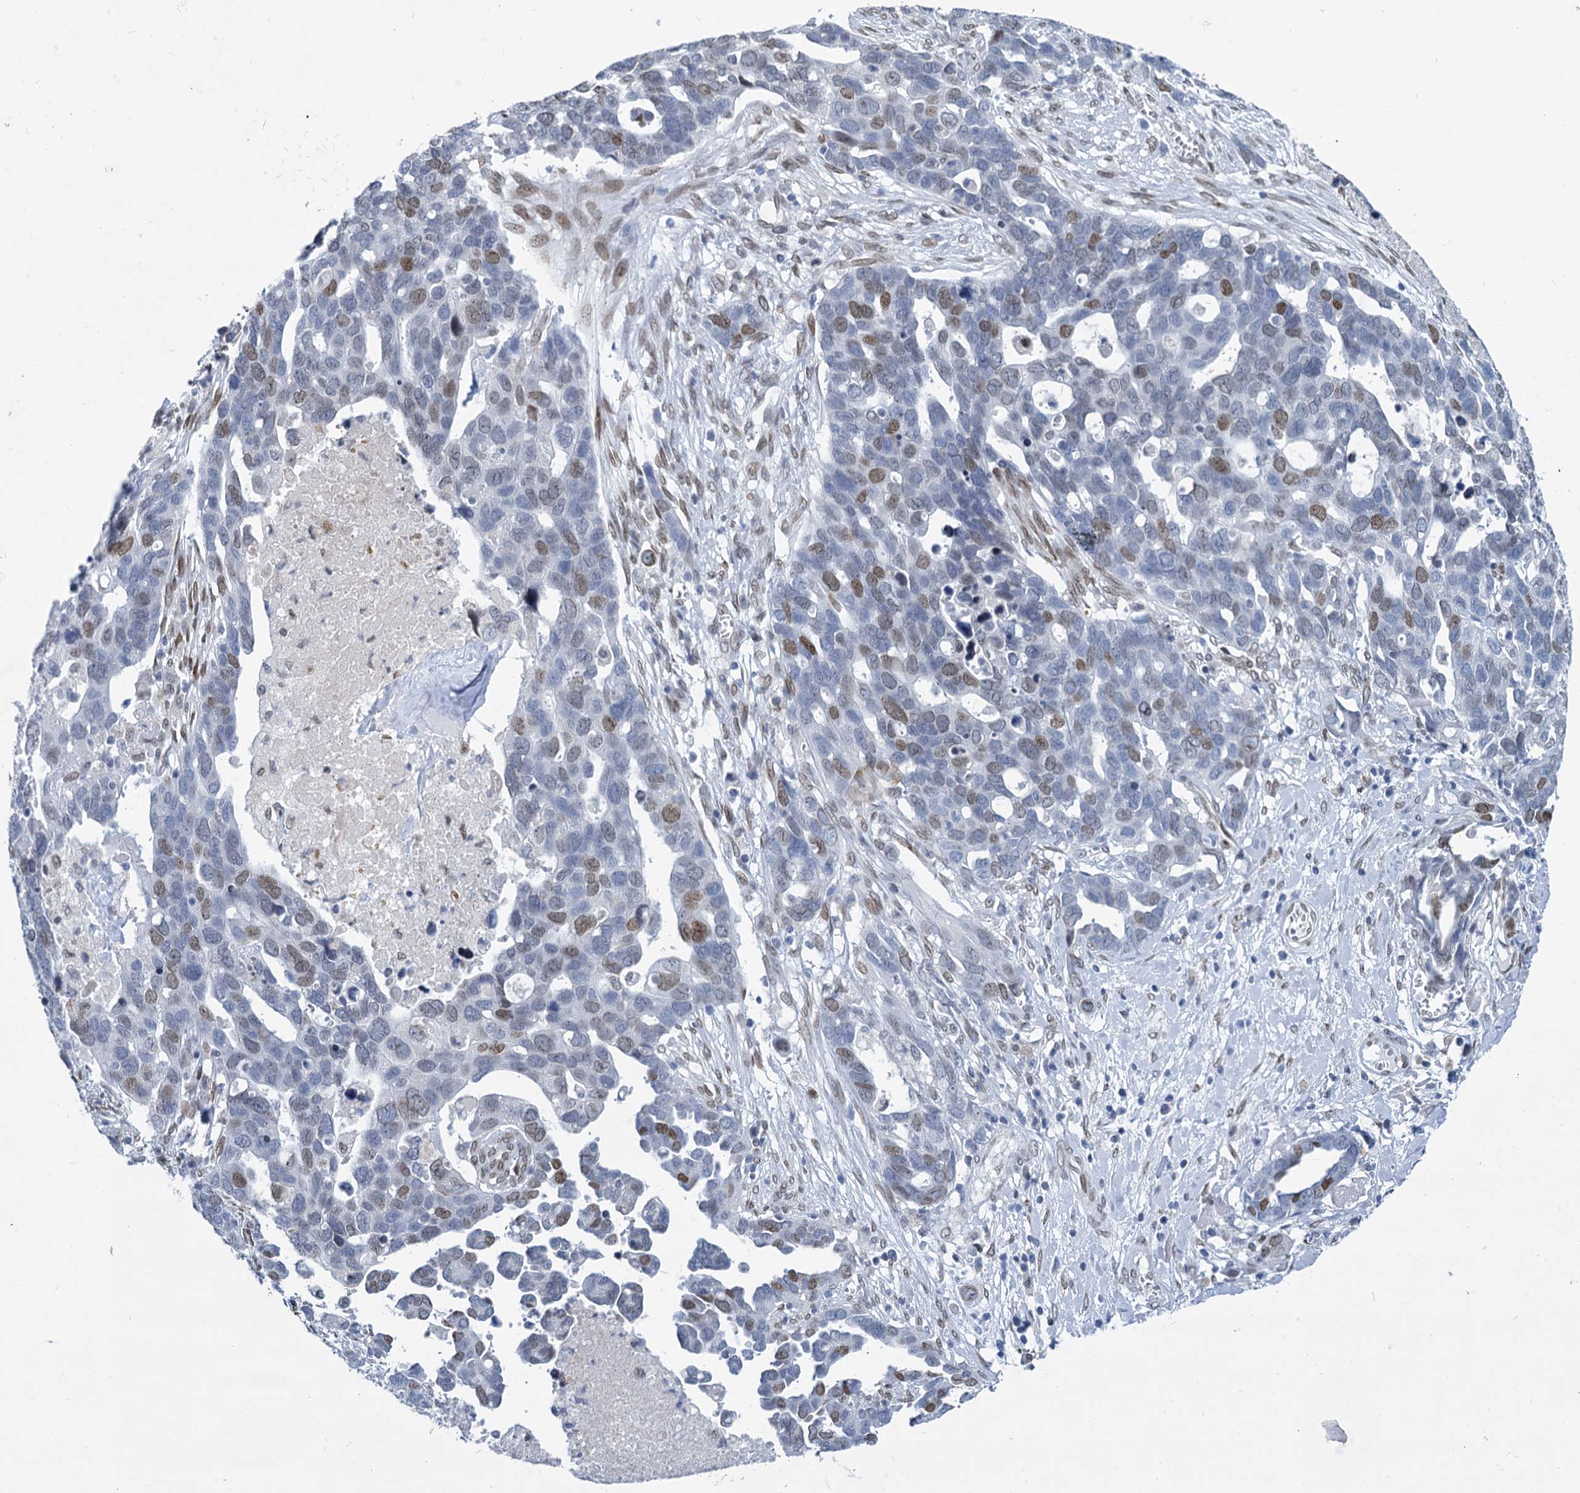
{"staining": {"intensity": "moderate", "quantity": "<25%", "location": "nuclear"}, "tissue": "ovarian cancer", "cell_type": "Tumor cells", "image_type": "cancer", "snomed": [{"axis": "morphology", "description": "Cystadenocarcinoma, serous, NOS"}, {"axis": "topography", "description": "Ovary"}], "caption": "Protein expression analysis of serous cystadenocarcinoma (ovarian) exhibits moderate nuclear positivity in approximately <25% of tumor cells.", "gene": "PRSS35", "patient": {"sex": "female", "age": 54}}